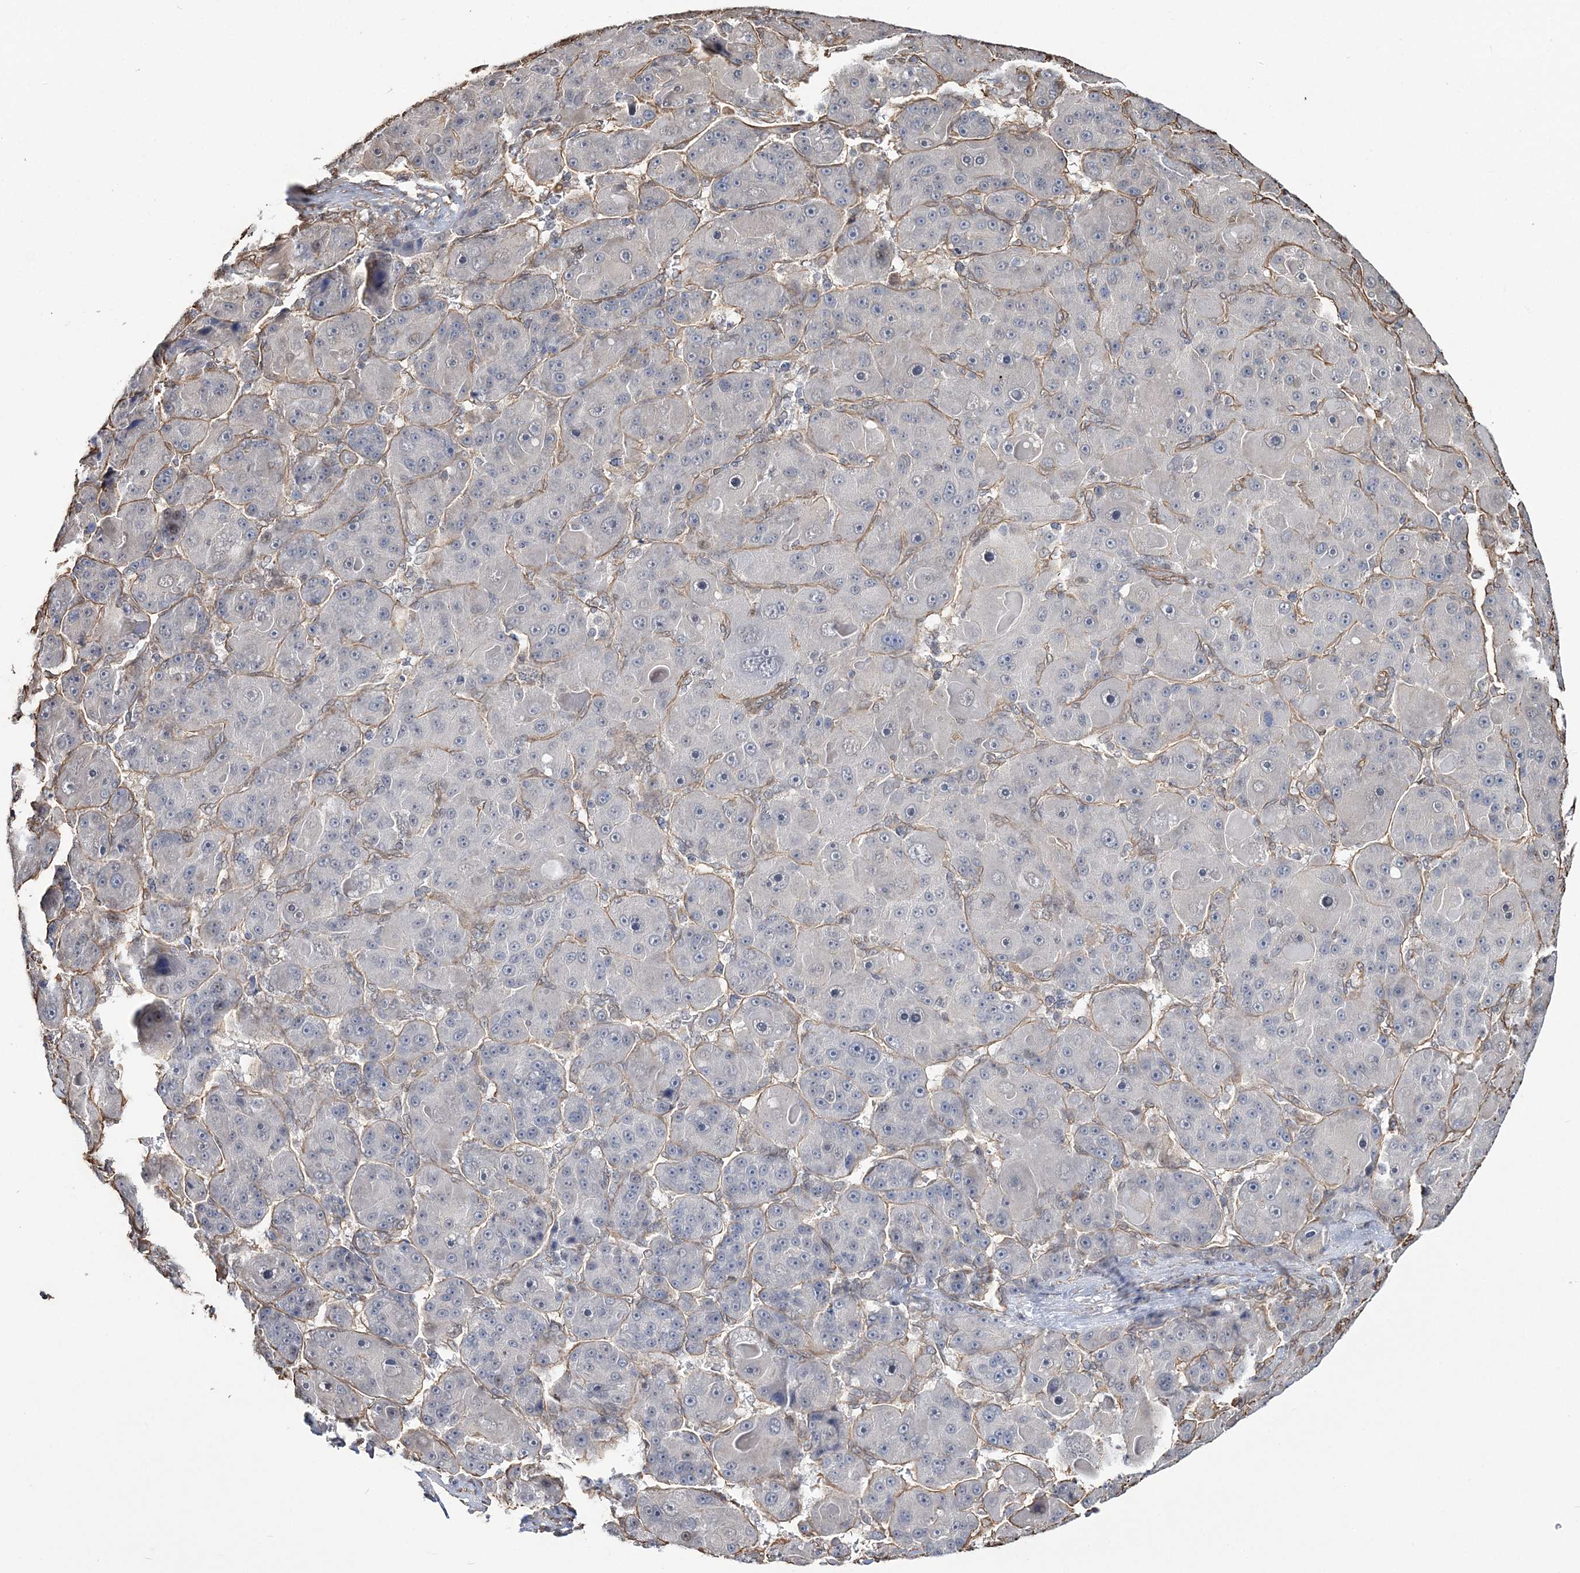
{"staining": {"intensity": "negative", "quantity": "none", "location": "none"}, "tissue": "liver cancer", "cell_type": "Tumor cells", "image_type": "cancer", "snomed": [{"axis": "morphology", "description": "Carcinoma, Hepatocellular, NOS"}, {"axis": "topography", "description": "Liver"}], "caption": "The histopathology image displays no staining of tumor cells in liver cancer (hepatocellular carcinoma).", "gene": "ATP11B", "patient": {"sex": "male", "age": 76}}